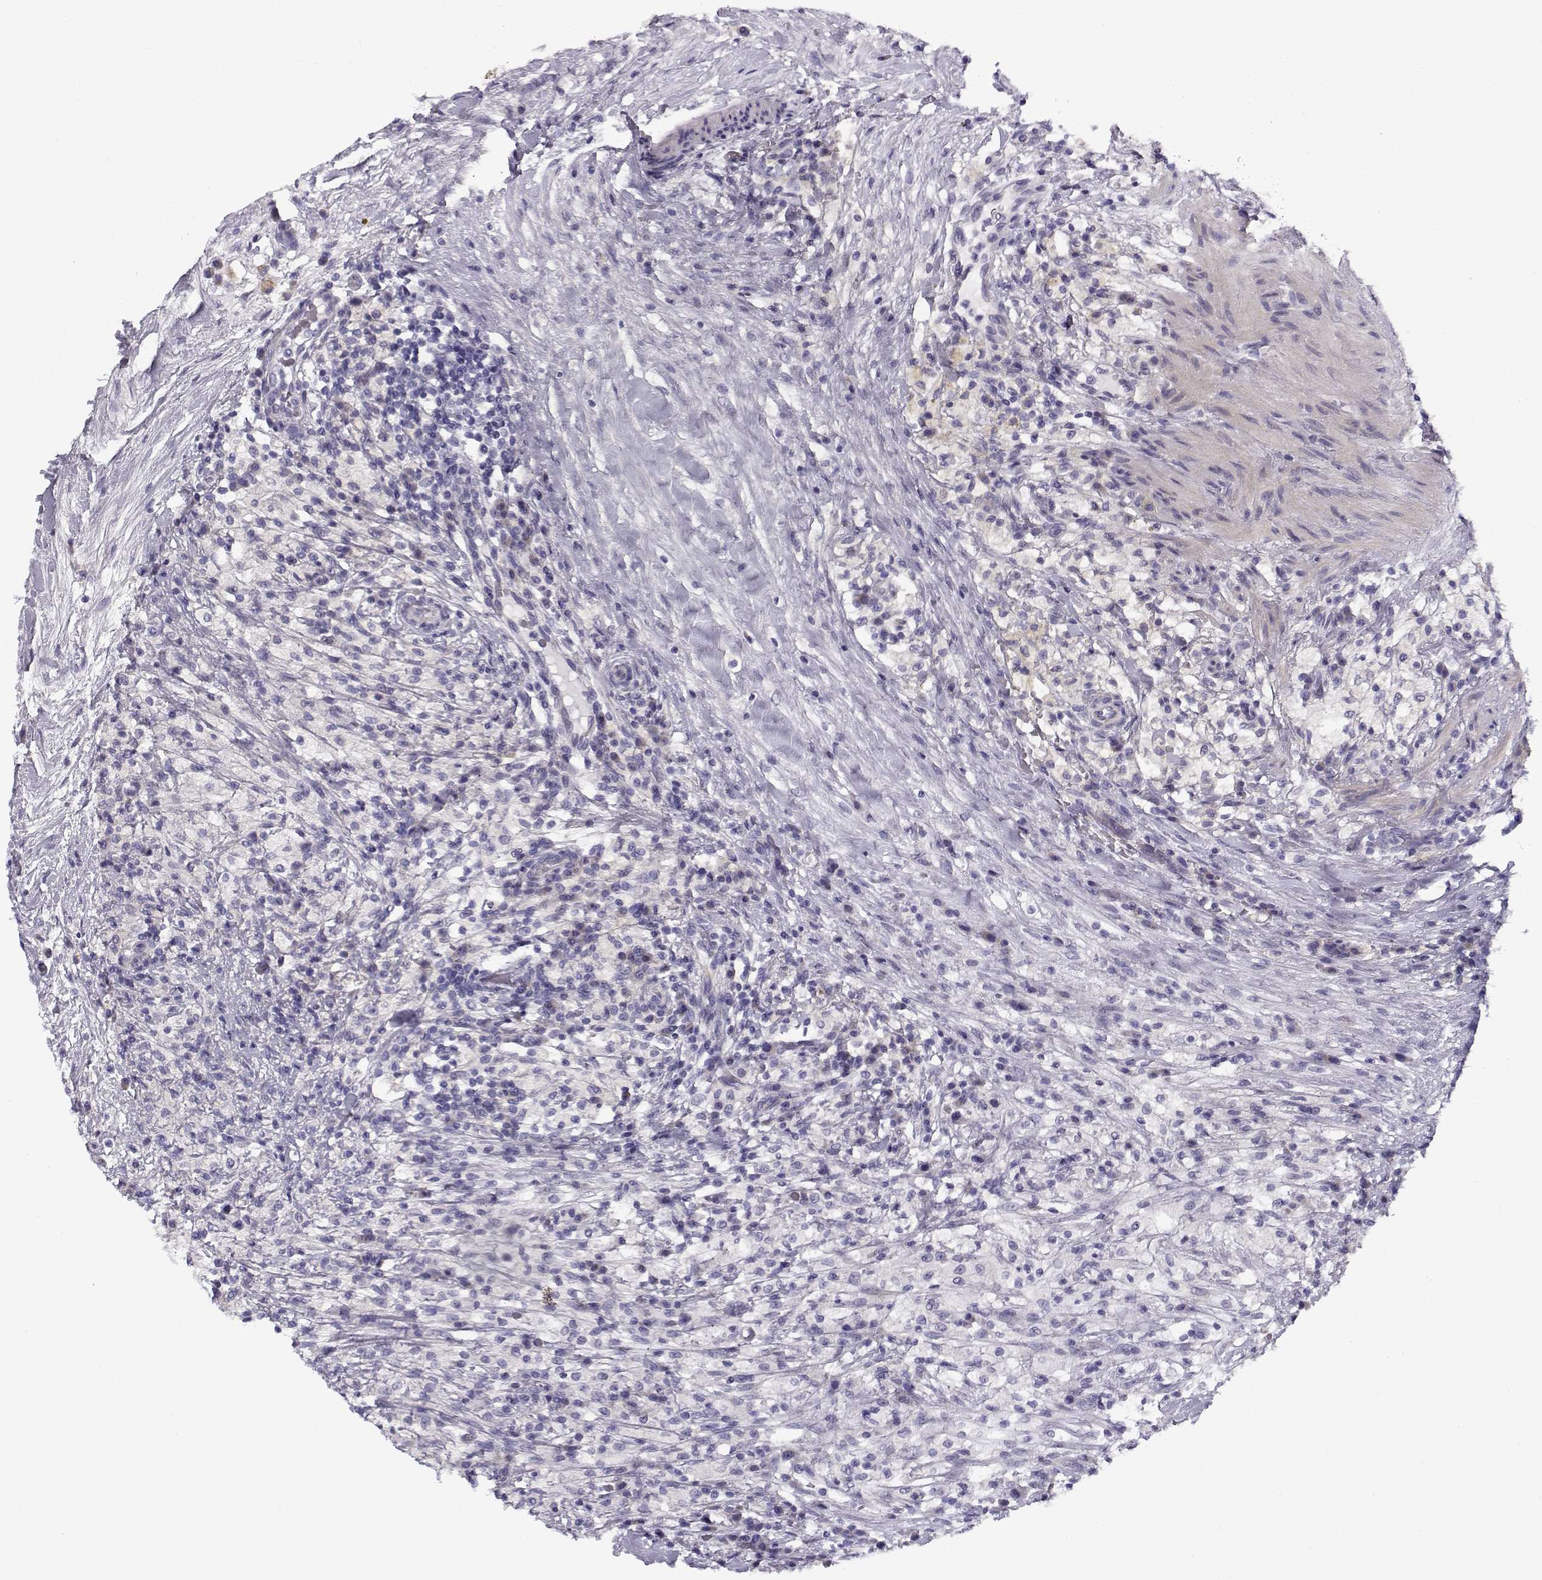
{"staining": {"intensity": "negative", "quantity": "none", "location": "none"}, "tissue": "testis cancer", "cell_type": "Tumor cells", "image_type": "cancer", "snomed": [{"axis": "morphology", "description": "Necrosis, NOS"}, {"axis": "morphology", "description": "Carcinoma, Embryonal, NOS"}, {"axis": "topography", "description": "Testis"}], "caption": "DAB (3,3'-diaminobenzidine) immunohistochemical staining of human testis cancer (embryonal carcinoma) displays no significant expression in tumor cells.", "gene": "CREB3L3", "patient": {"sex": "male", "age": 19}}